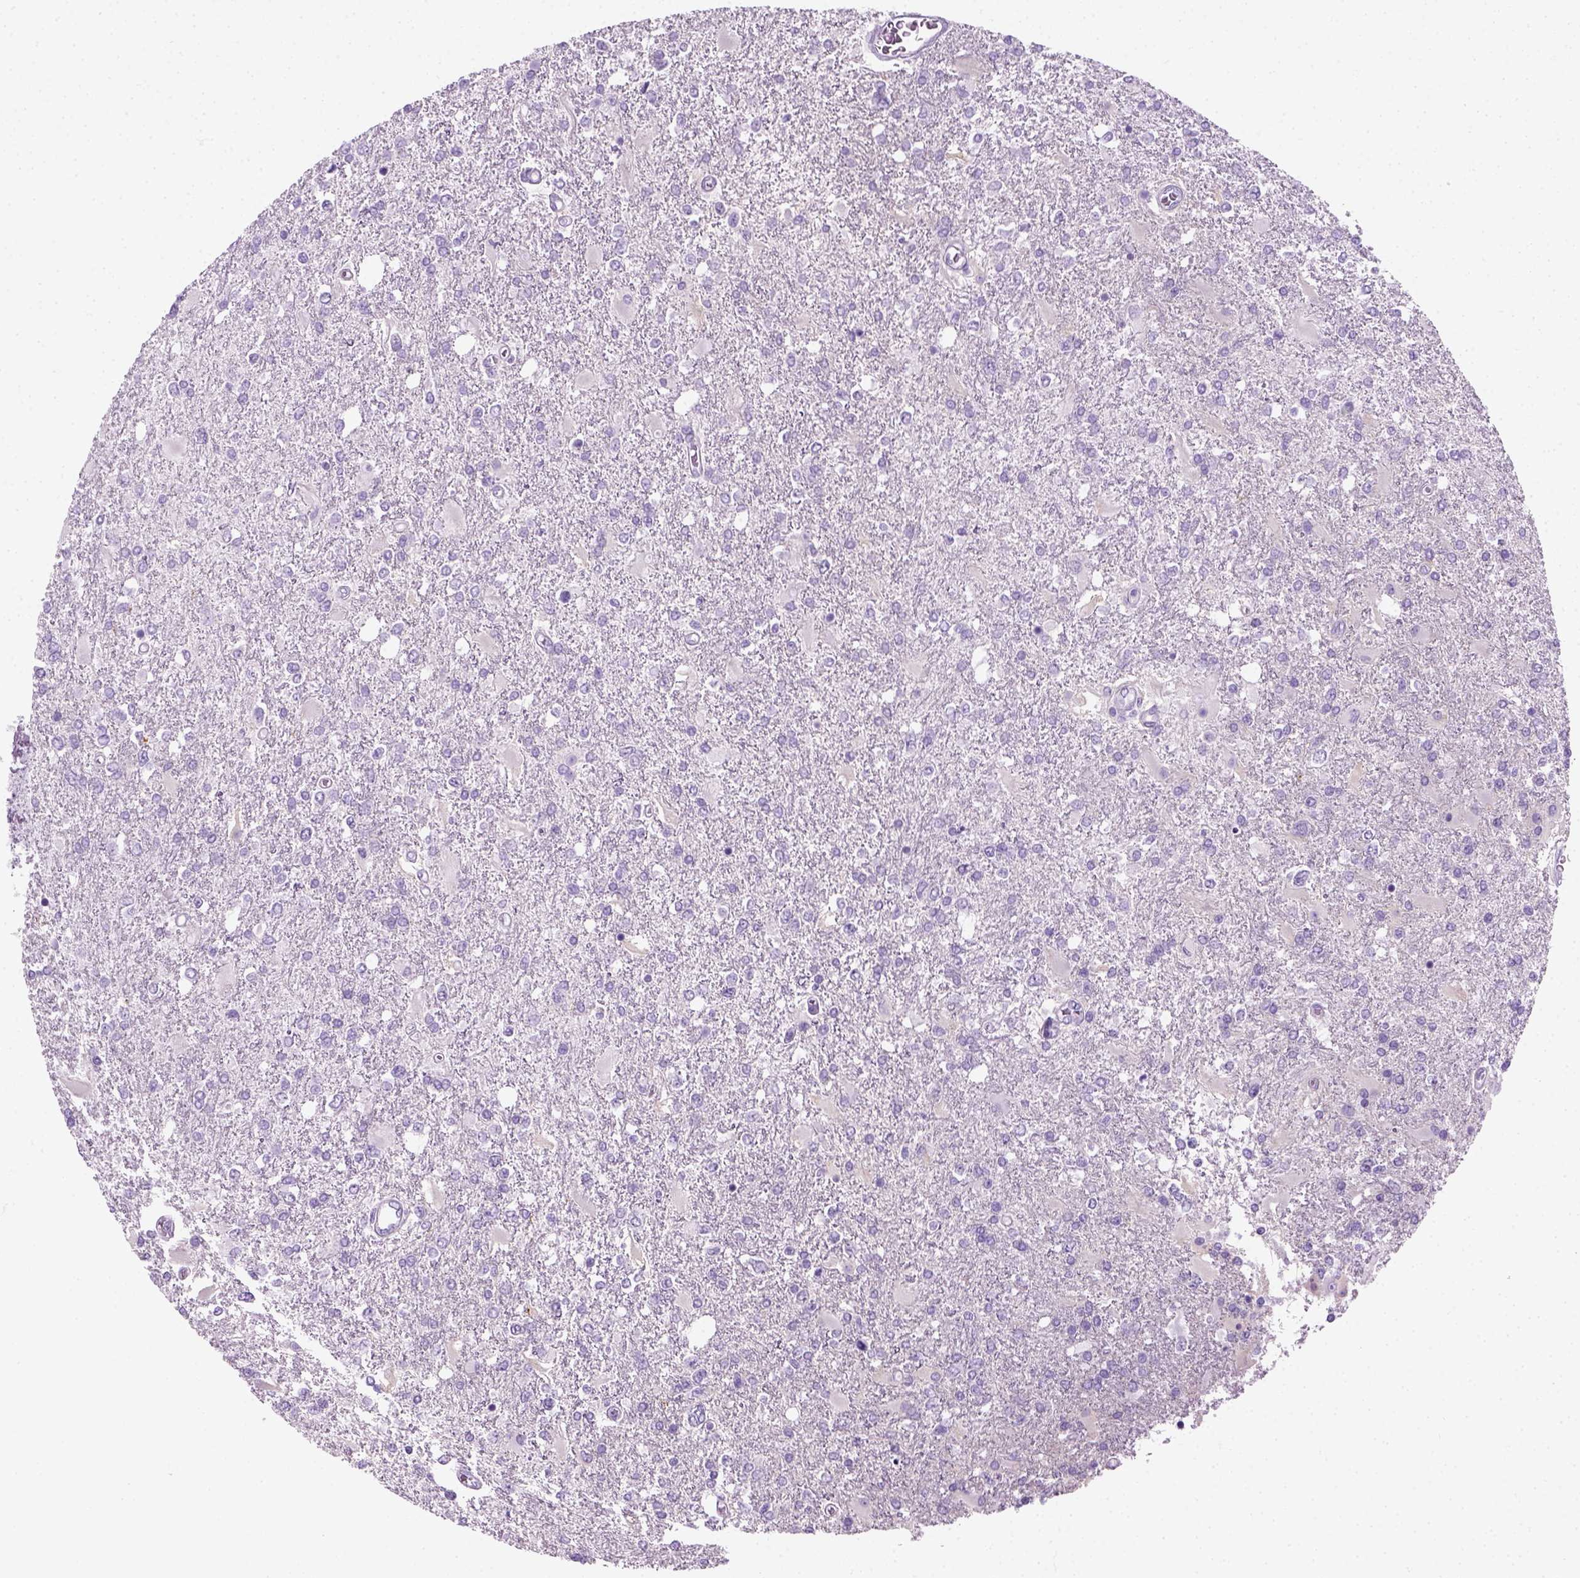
{"staining": {"intensity": "negative", "quantity": "none", "location": "none"}, "tissue": "glioma", "cell_type": "Tumor cells", "image_type": "cancer", "snomed": [{"axis": "morphology", "description": "Glioma, malignant, High grade"}, {"axis": "topography", "description": "Cerebral cortex"}], "caption": "High power microscopy micrograph of an immunohistochemistry (IHC) photomicrograph of high-grade glioma (malignant), revealing no significant expression in tumor cells. (Immunohistochemistry, brightfield microscopy, high magnification).", "gene": "SLC12A5", "patient": {"sex": "male", "age": 79}}